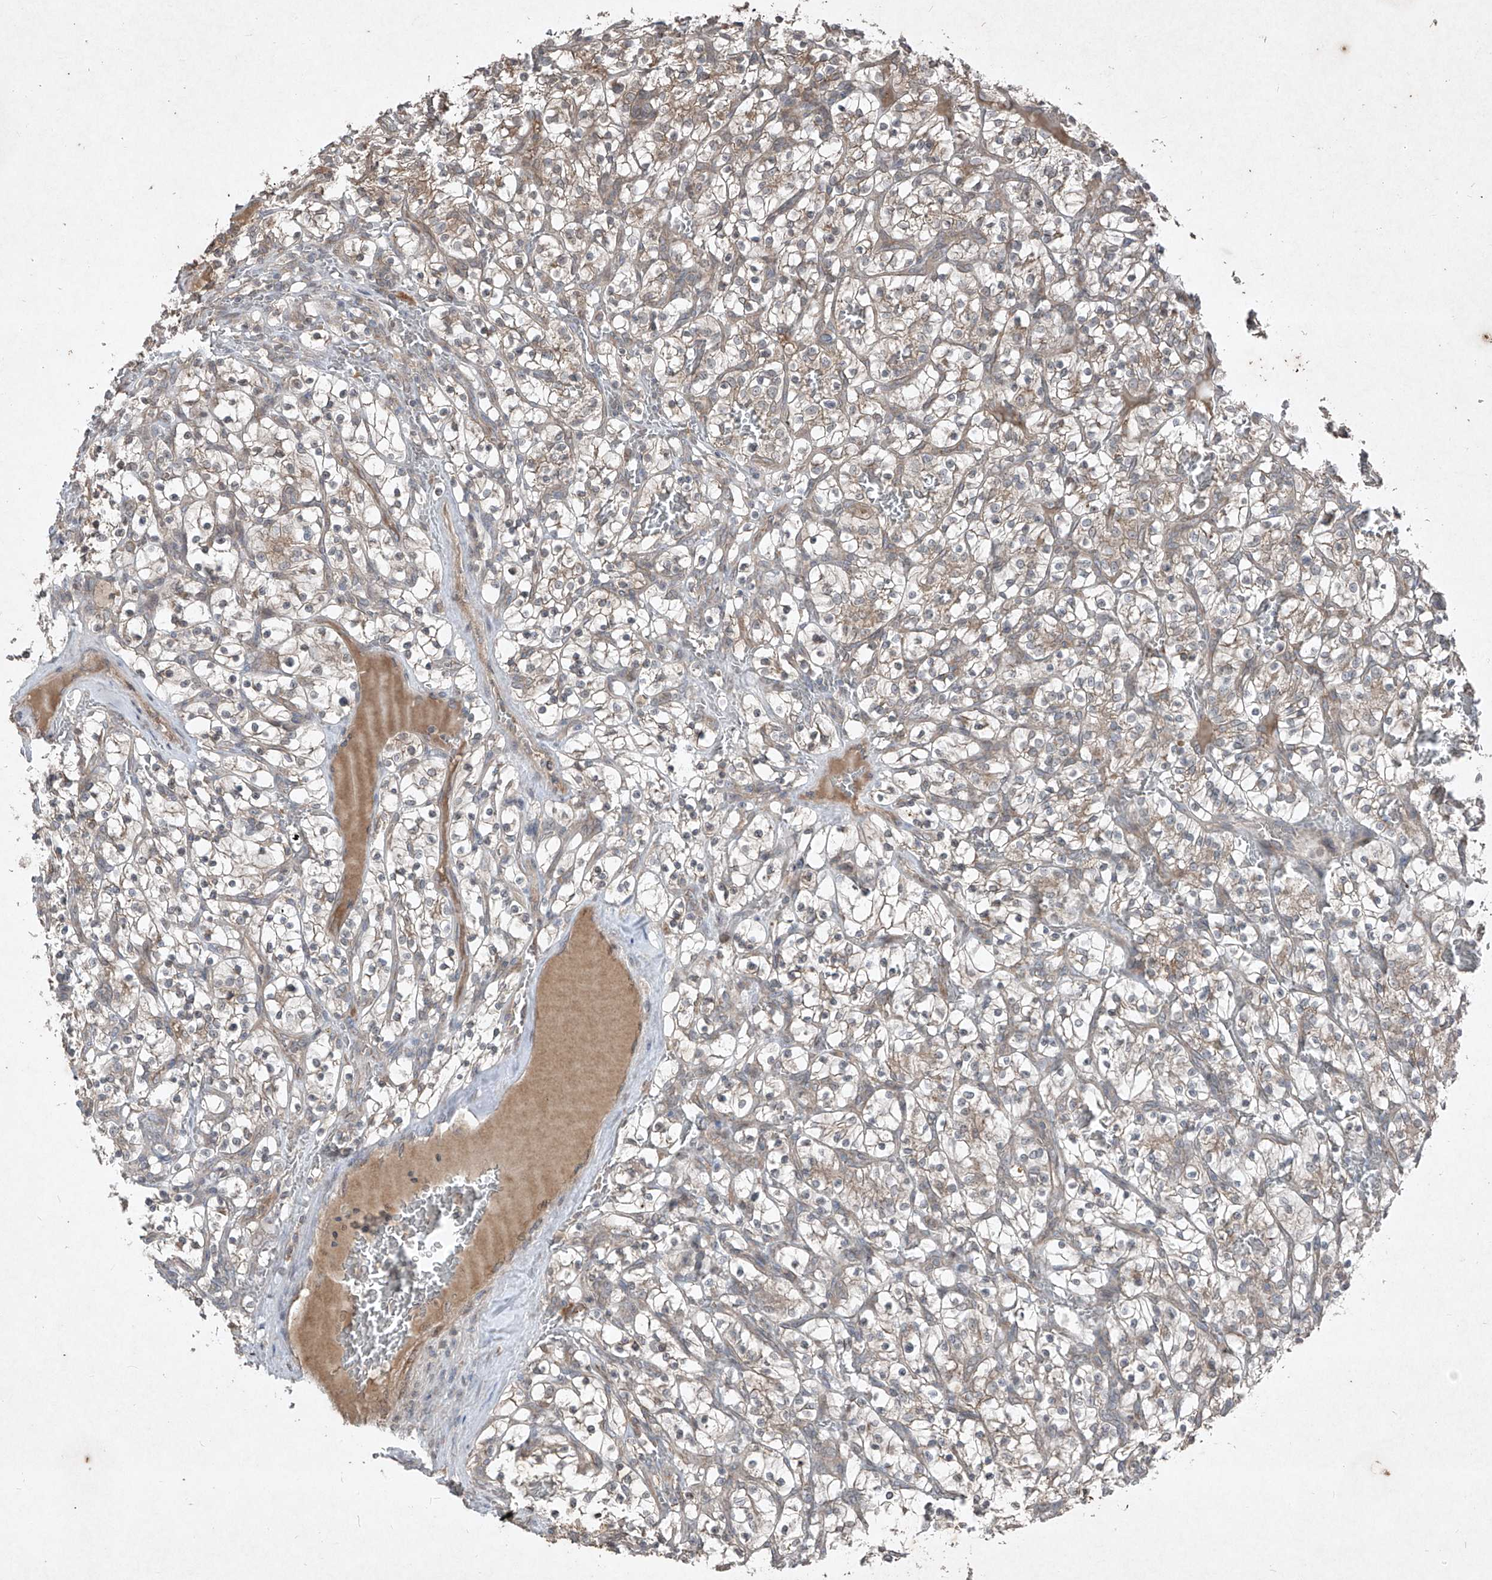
{"staining": {"intensity": "moderate", "quantity": "25%-75%", "location": "cytoplasmic/membranous"}, "tissue": "renal cancer", "cell_type": "Tumor cells", "image_type": "cancer", "snomed": [{"axis": "morphology", "description": "Adenocarcinoma, NOS"}, {"axis": "topography", "description": "Kidney"}], "caption": "This is a micrograph of IHC staining of renal cancer (adenocarcinoma), which shows moderate expression in the cytoplasmic/membranous of tumor cells.", "gene": "ABCD3", "patient": {"sex": "female", "age": 57}}